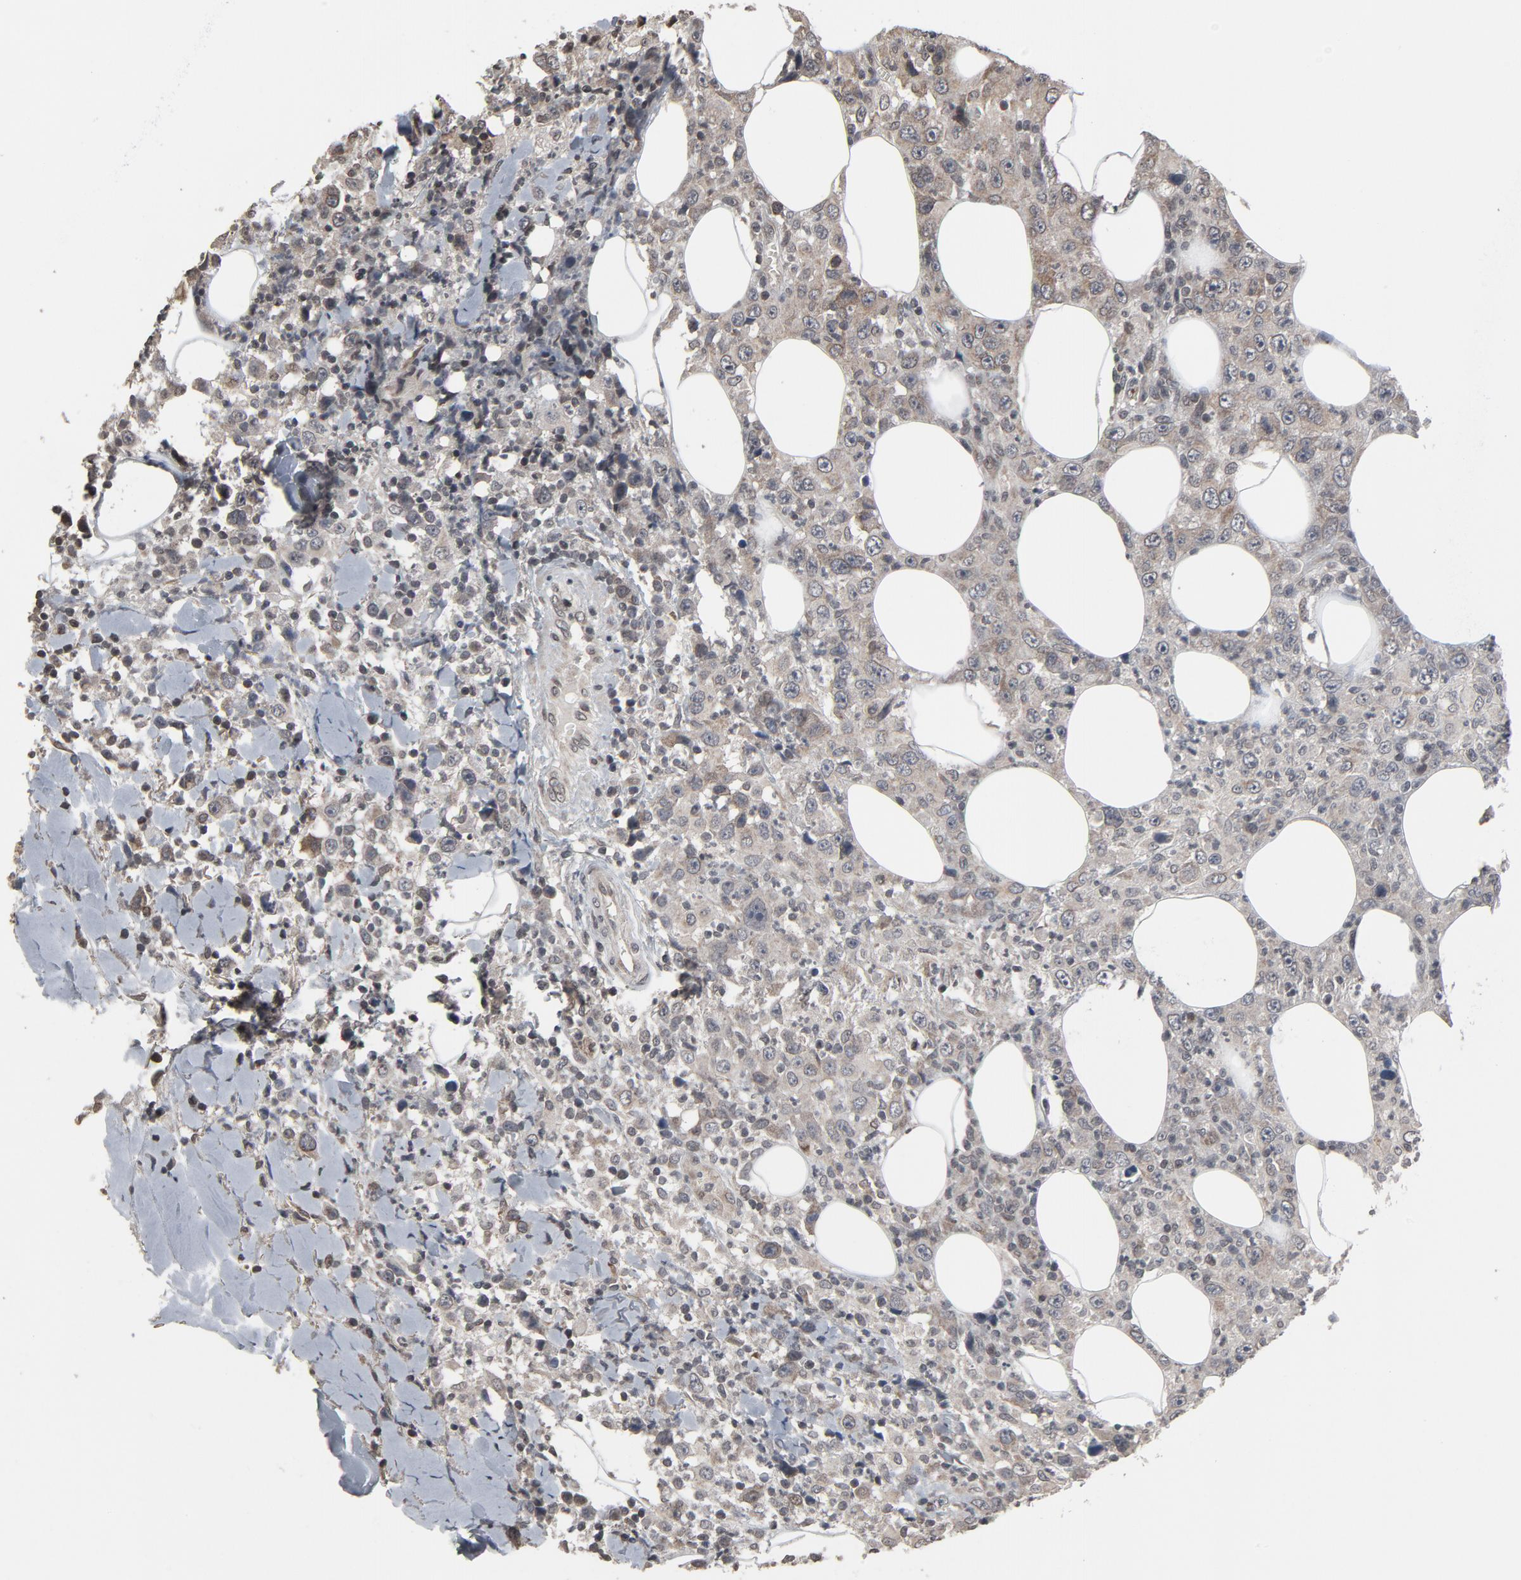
{"staining": {"intensity": "weak", "quantity": "25%-75%", "location": "cytoplasmic/membranous,nuclear"}, "tissue": "thyroid cancer", "cell_type": "Tumor cells", "image_type": "cancer", "snomed": [{"axis": "morphology", "description": "Carcinoma, NOS"}, {"axis": "topography", "description": "Thyroid gland"}], "caption": "Weak cytoplasmic/membranous and nuclear positivity for a protein is seen in approximately 25%-75% of tumor cells of thyroid carcinoma using immunohistochemistry (IHC).", "gene": "POM121", "patient": {"sex": "female", "age": 77}}